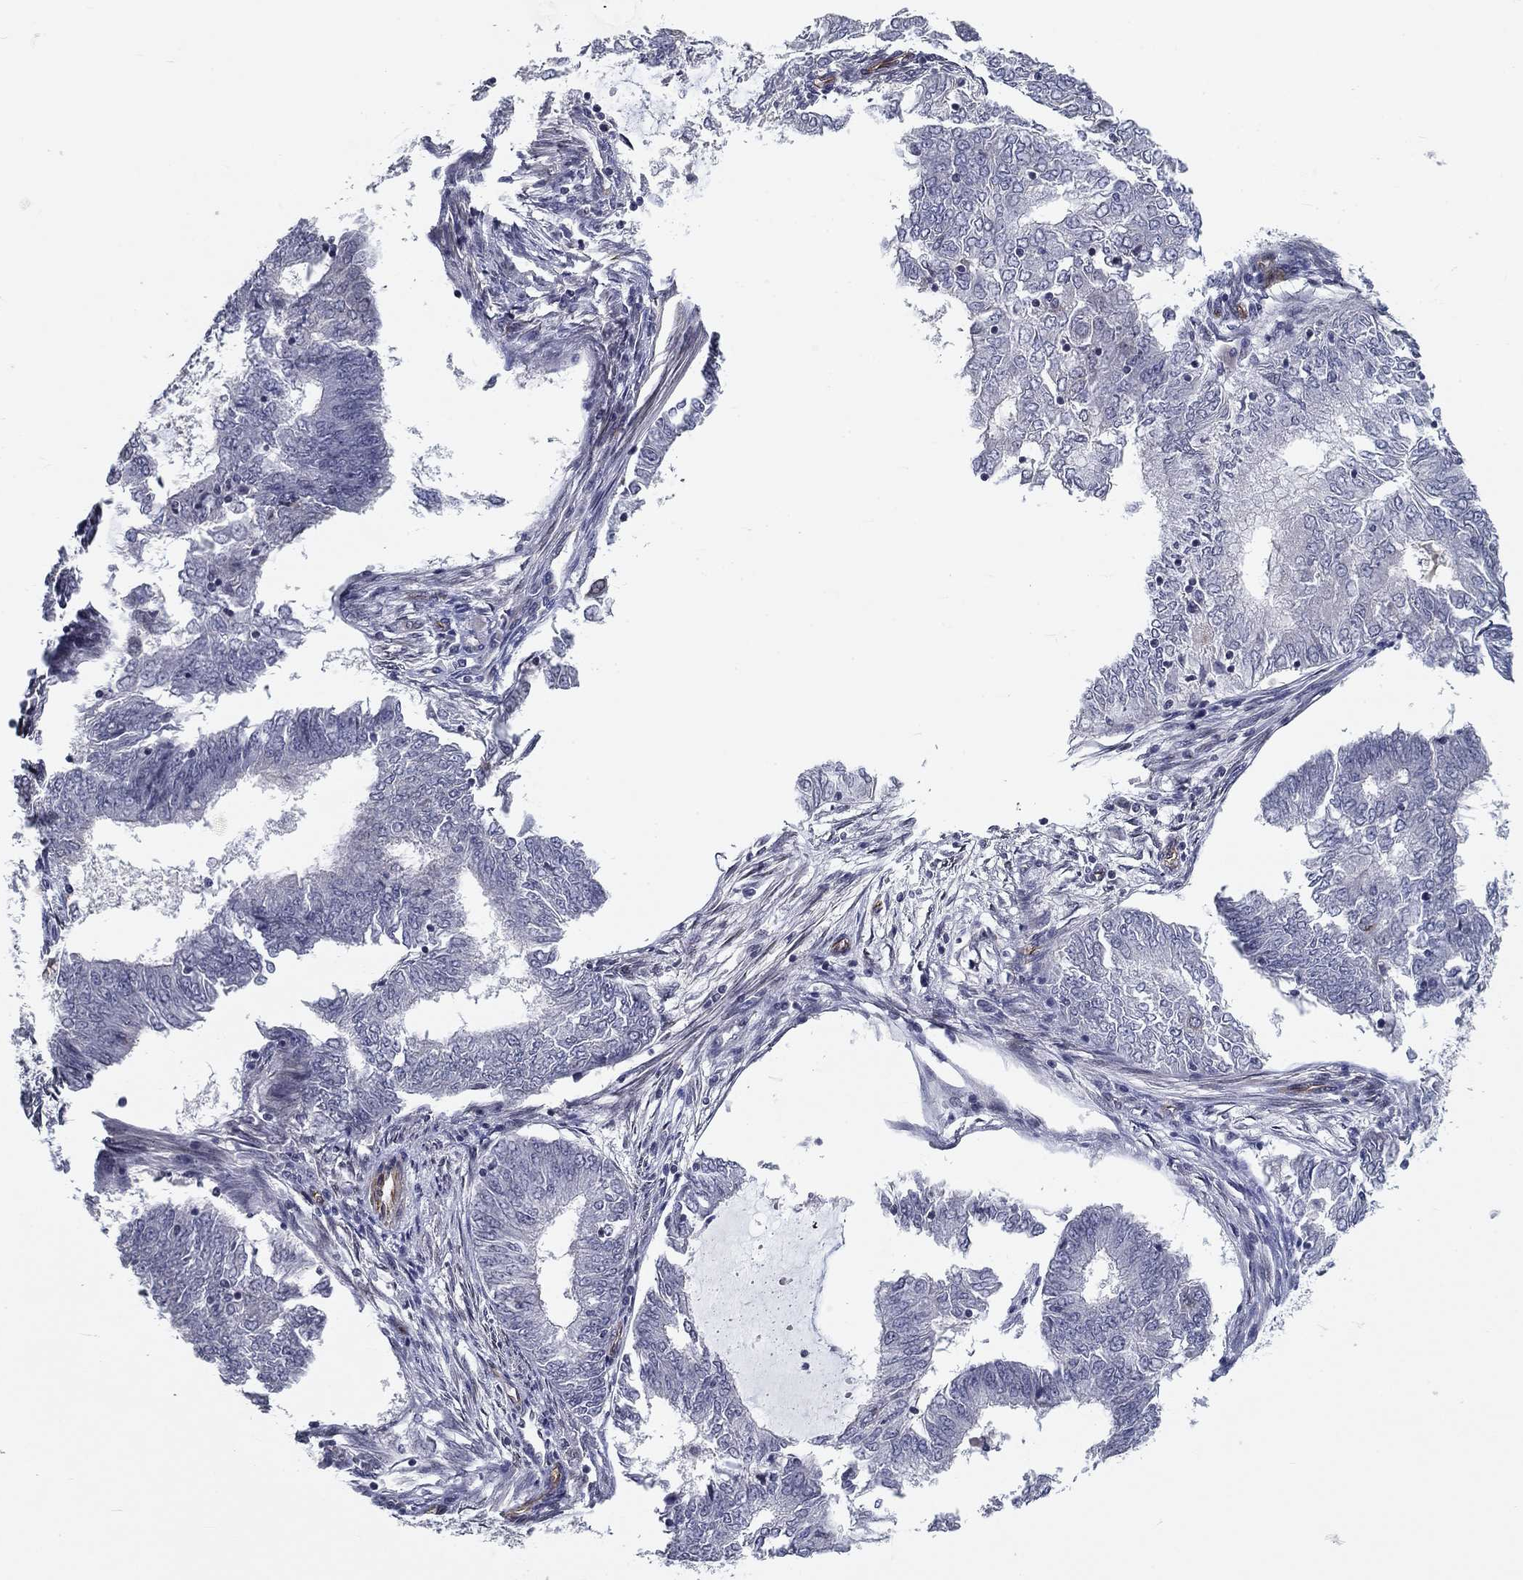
{"staining": {"intensity": "negative", "quantity": "none", "location": "none"}, "tissue": "endometrial cancer", "cell_type": "Tumor cells", "image_type": "cancer", "snomed": [{"axis": "morphology", "description": "Adenocarcinoma, NOS"}, {"axis": "topography", "description": "Endometrium"}], "caption": "This is a photomicrograph of IHC staining of adenocarcinoma (endometrial), which shows no positivity in tumor cells.", "gene": "SYNC", "patient": {"sex": "female", "age": 62}}